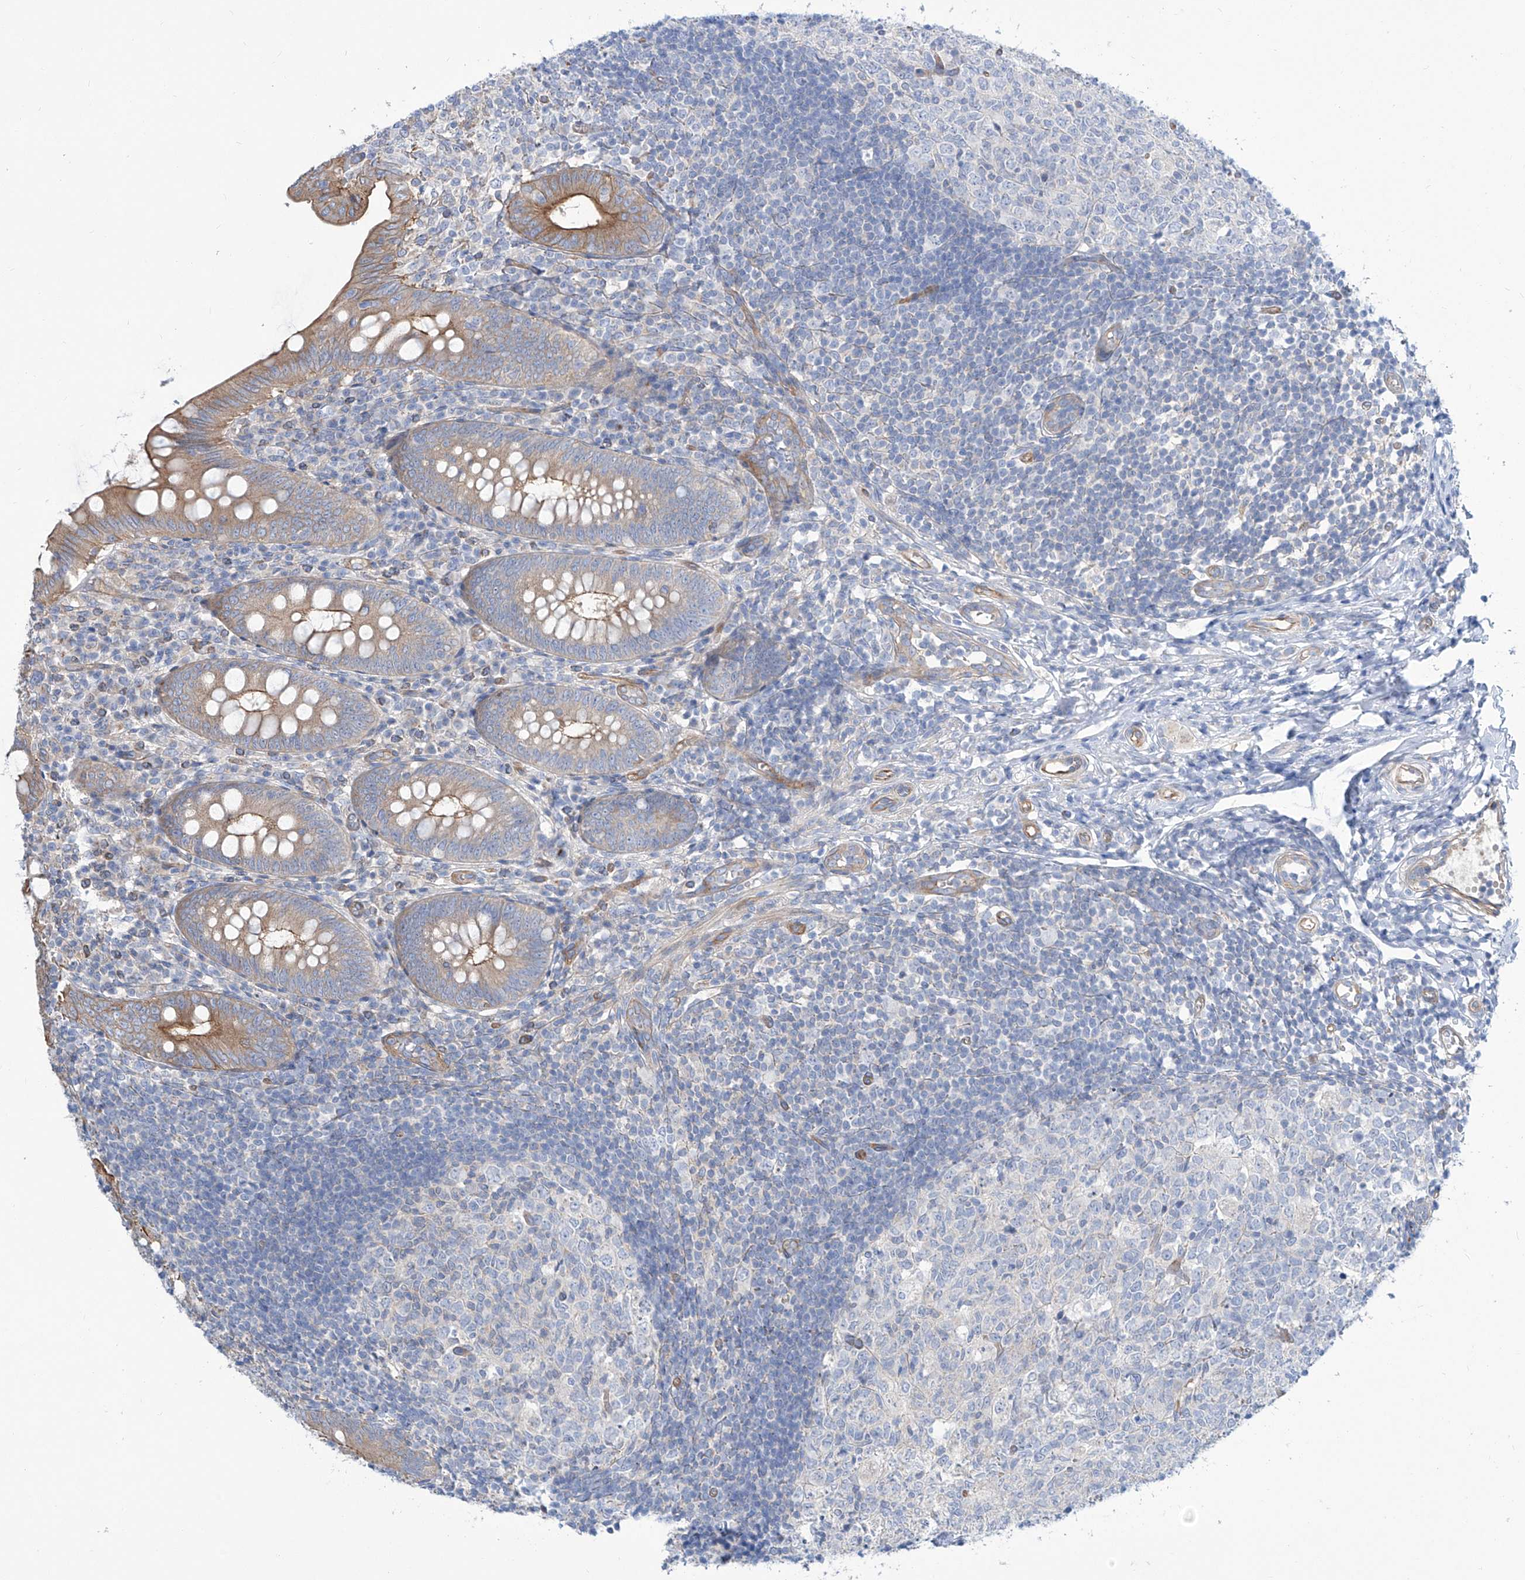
{"staining": {"intensity": "moderate", "quantity": "25%-75%", "location": "cytoplasmic/membranous"}, "tissue": "appendix", "cell_type": "Glandular cells", "image_type": "normal", "snomed": [{"axis": "morphology", "description": "Normal tissue, NOS"}, {"axis": "topography", "description": "Appendix"}], "caption": "IHC (DAB) staining of benign human appendix displays moderate cytoplasmic/membranous protein staining in approximately 25%-75% of glandular cells.", "gene": "TMEM209", "patient": {"sex": "male", "age": 14}}